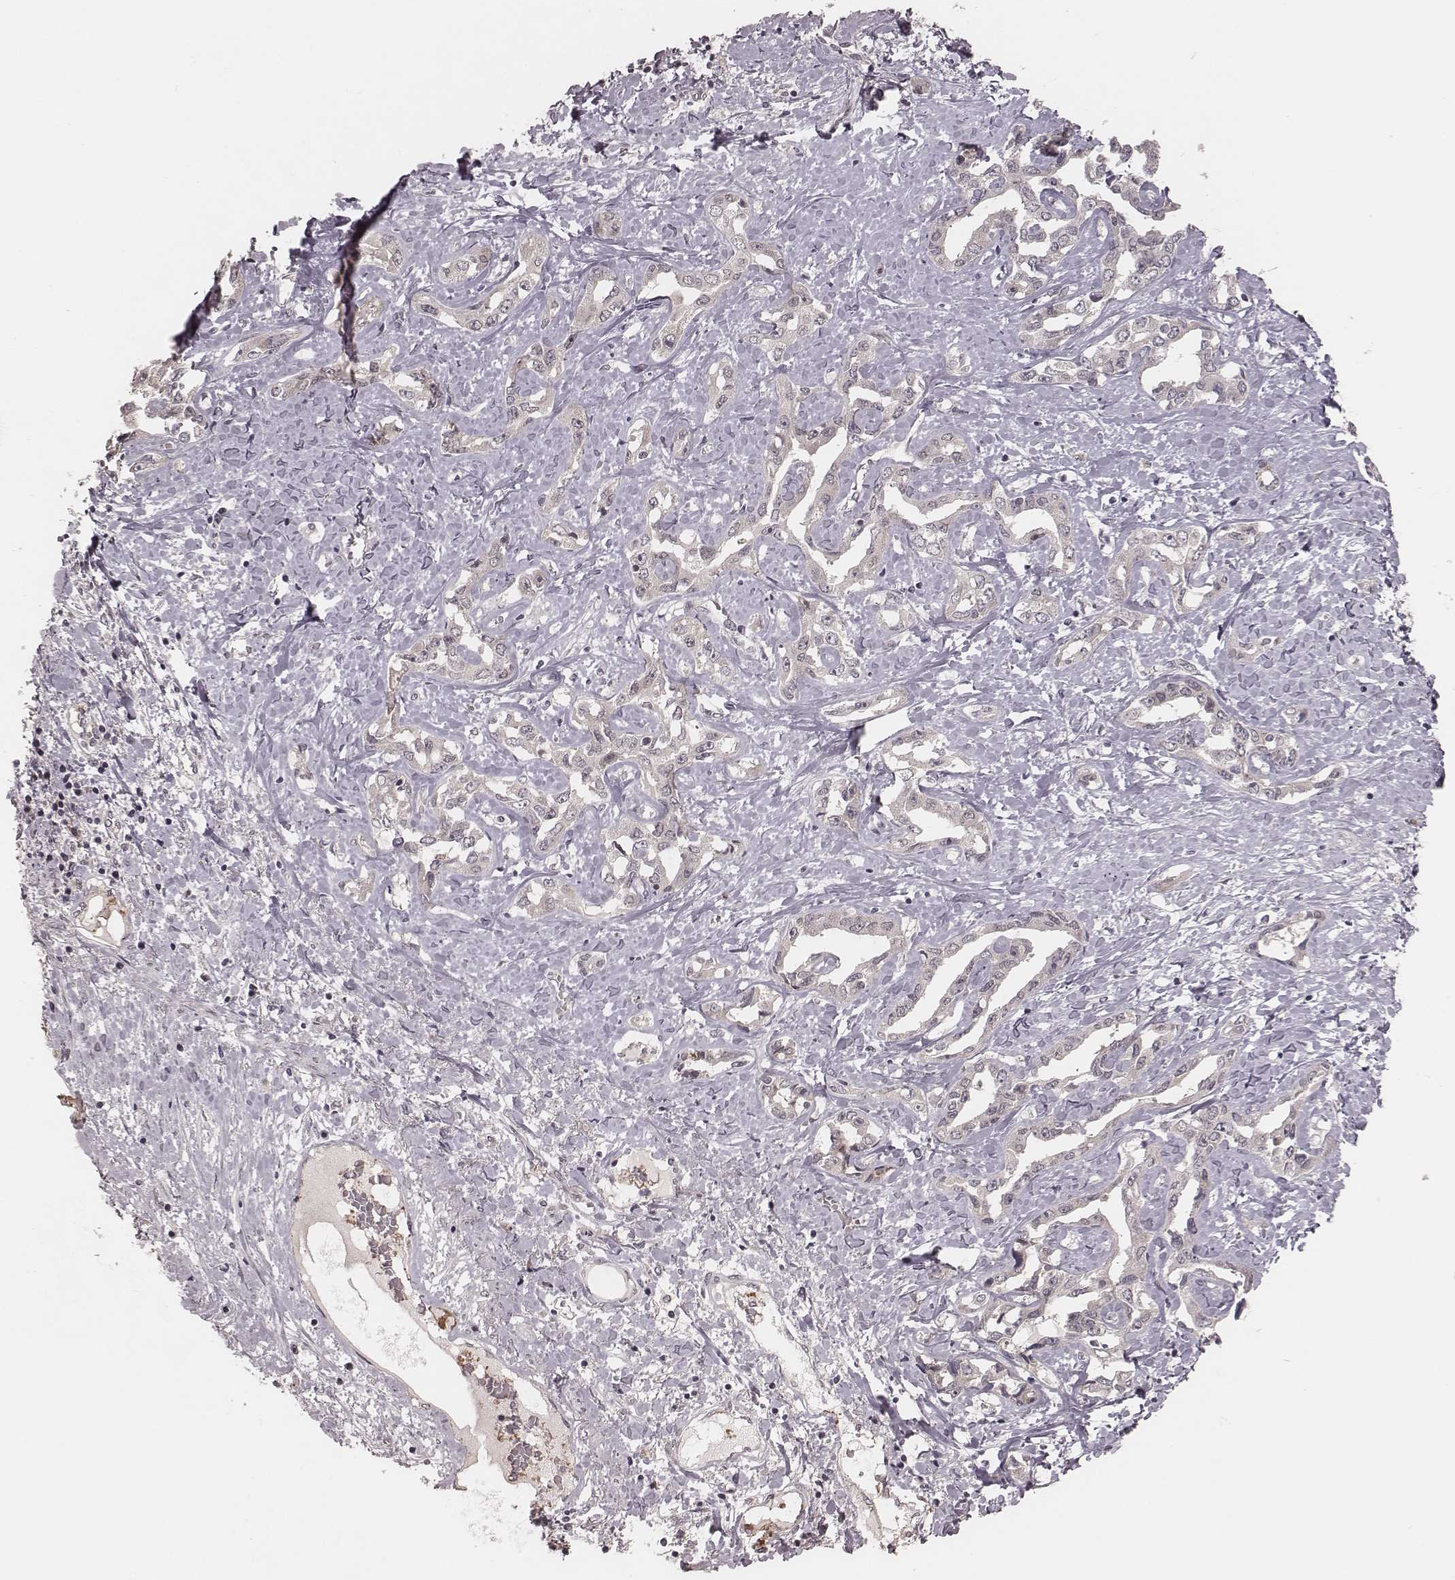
{"staining": {"intensity": "negative", "quantity": "none", "location": "none"}, "tissue": "liver cancer", "cell_type": "Tumor cells", "image_type": "cancer", "snomed": [{"axis": "morphology", "description": "Cholangiocarcinoma"}, {"axis": "topography", "description": "Liver"}], "caption": "The micrograph reveals no significant positivity in tumor cells of liver cancer. Brightfield microscopy of immunohistochemistry stained with DAB (3,3'-diaminobenzidine) (brown) and hematoxylin (blue), captured at high magnification.", "gene": "IL5", "patient": {"sex": "male", "age": 59}}